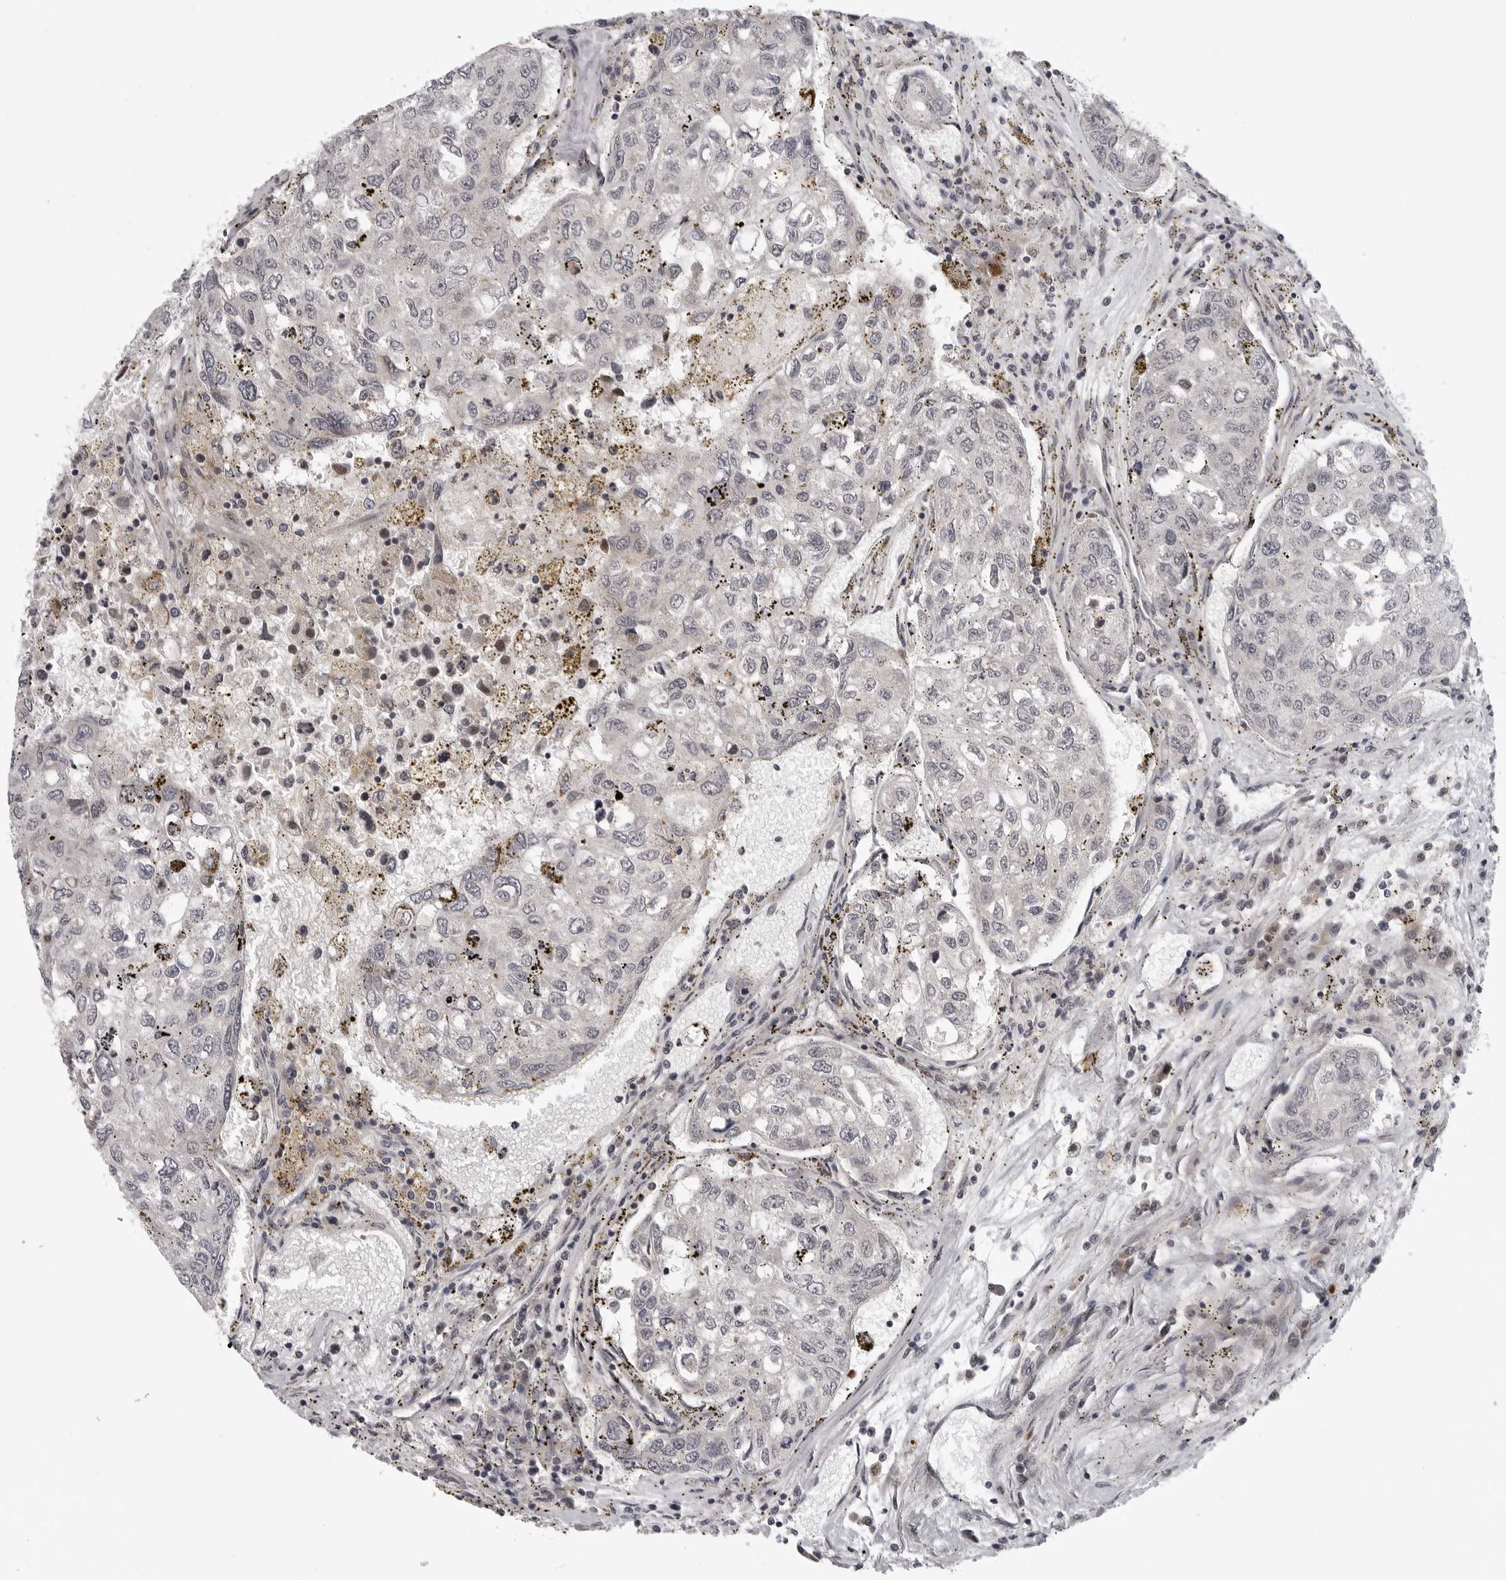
{"staining": {"intensity": "negative", "quantity": "none", "location": "none"}, "tissue": "urothelial cancer", "cell_type": "Tumor cells", "image_type": "cancer", "snomed": [{"axis": "morphology", "description": "Urothelial carcinoma, High grade"}, {"axis": "topography", "description": "Lymph node"}, {"axis": "topography", "description": "Urinary bladder"}], "caption": "IHC image of human high-grade urothelial carcinoma stained for a protein (brown), which demonstrates no staining in tumor cells.", "gene": "CD300LD", "patient": {"sex": "male", "age": 51}}